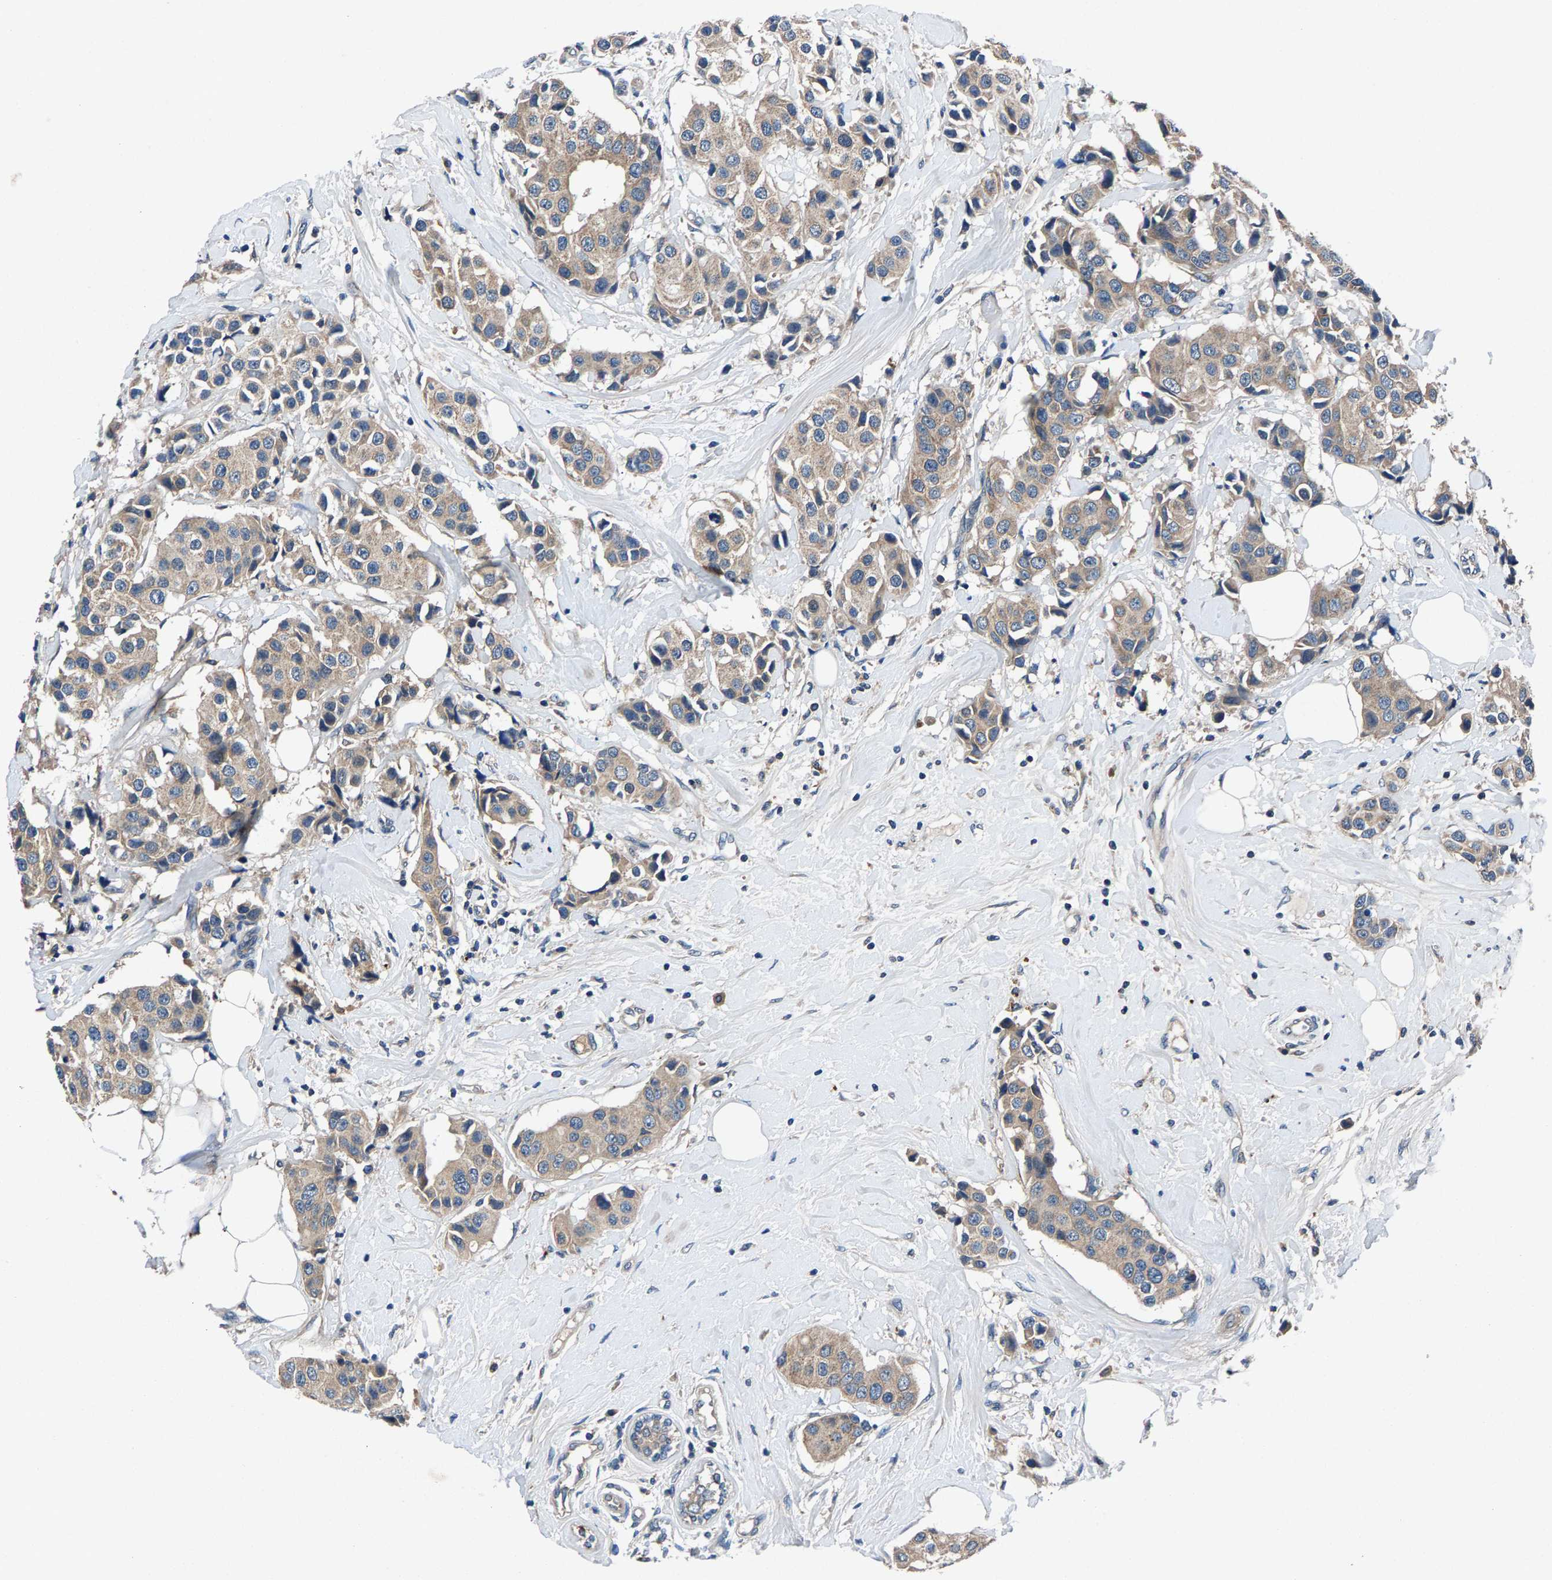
{"staining": {"intensity": "weak", "quantity": ">75%", "location": "cytoplasmic/membranous"}, "tissue": "breast cancer", "cell_type": "Tumor cells", "image_type": "cancer", "snomed": [{"axis": "morphology", "description": "Normal tissue, NOS"}, {"axis": "morphology", "description": "Duct carcinoma"}, {"axis": "topography", "description": "Breast"}], "caption": "Protein expression analysis of human breast cancer (invasive ductal carcinoma) reveals weak cytoplasmic/membranous staining in approximately >75% of tumor cells.", "gene": "PRXL2C", "patient": {"sex": "female", "age": 39}}